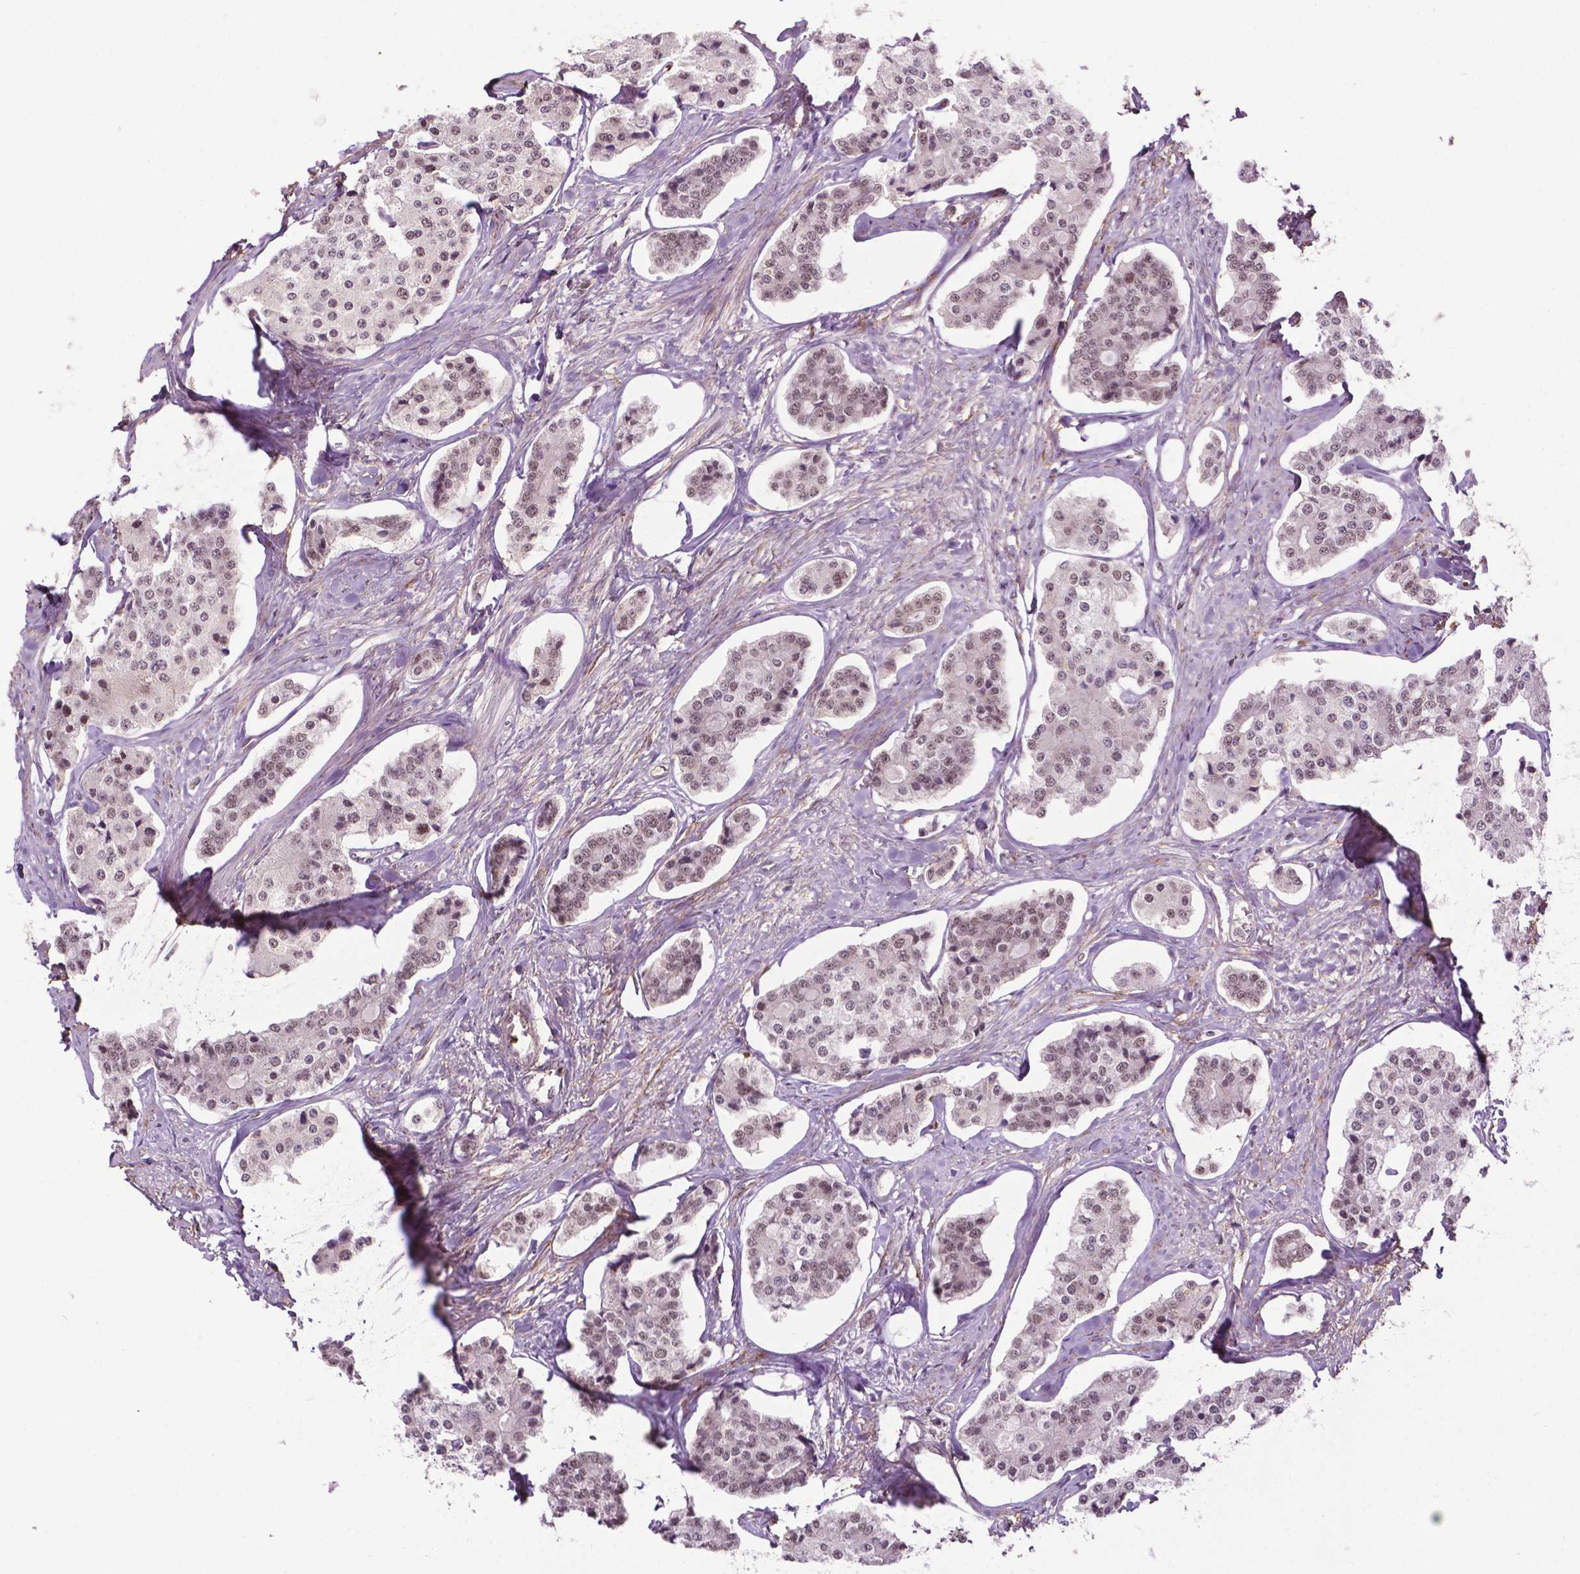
{"staining": {"intensity": "weak", "quantity": "25%-75%", "location": "nuclear"}, "tissue": "carcinoid", "cell_type": "Tumor cells", "image_type": "cancer", "snomed": [{"axis": "morphology", "description": "Carcinoid, malignant, NOS"}, {"axis": "topography", "description": "Small intestine"}], "caption": "A brown stain shows weak nuclear staining of a protein in malignant carcinoid tumor cells.", "gene": "UBQLN4", "patient": {"sex": "female", "age": 65}}